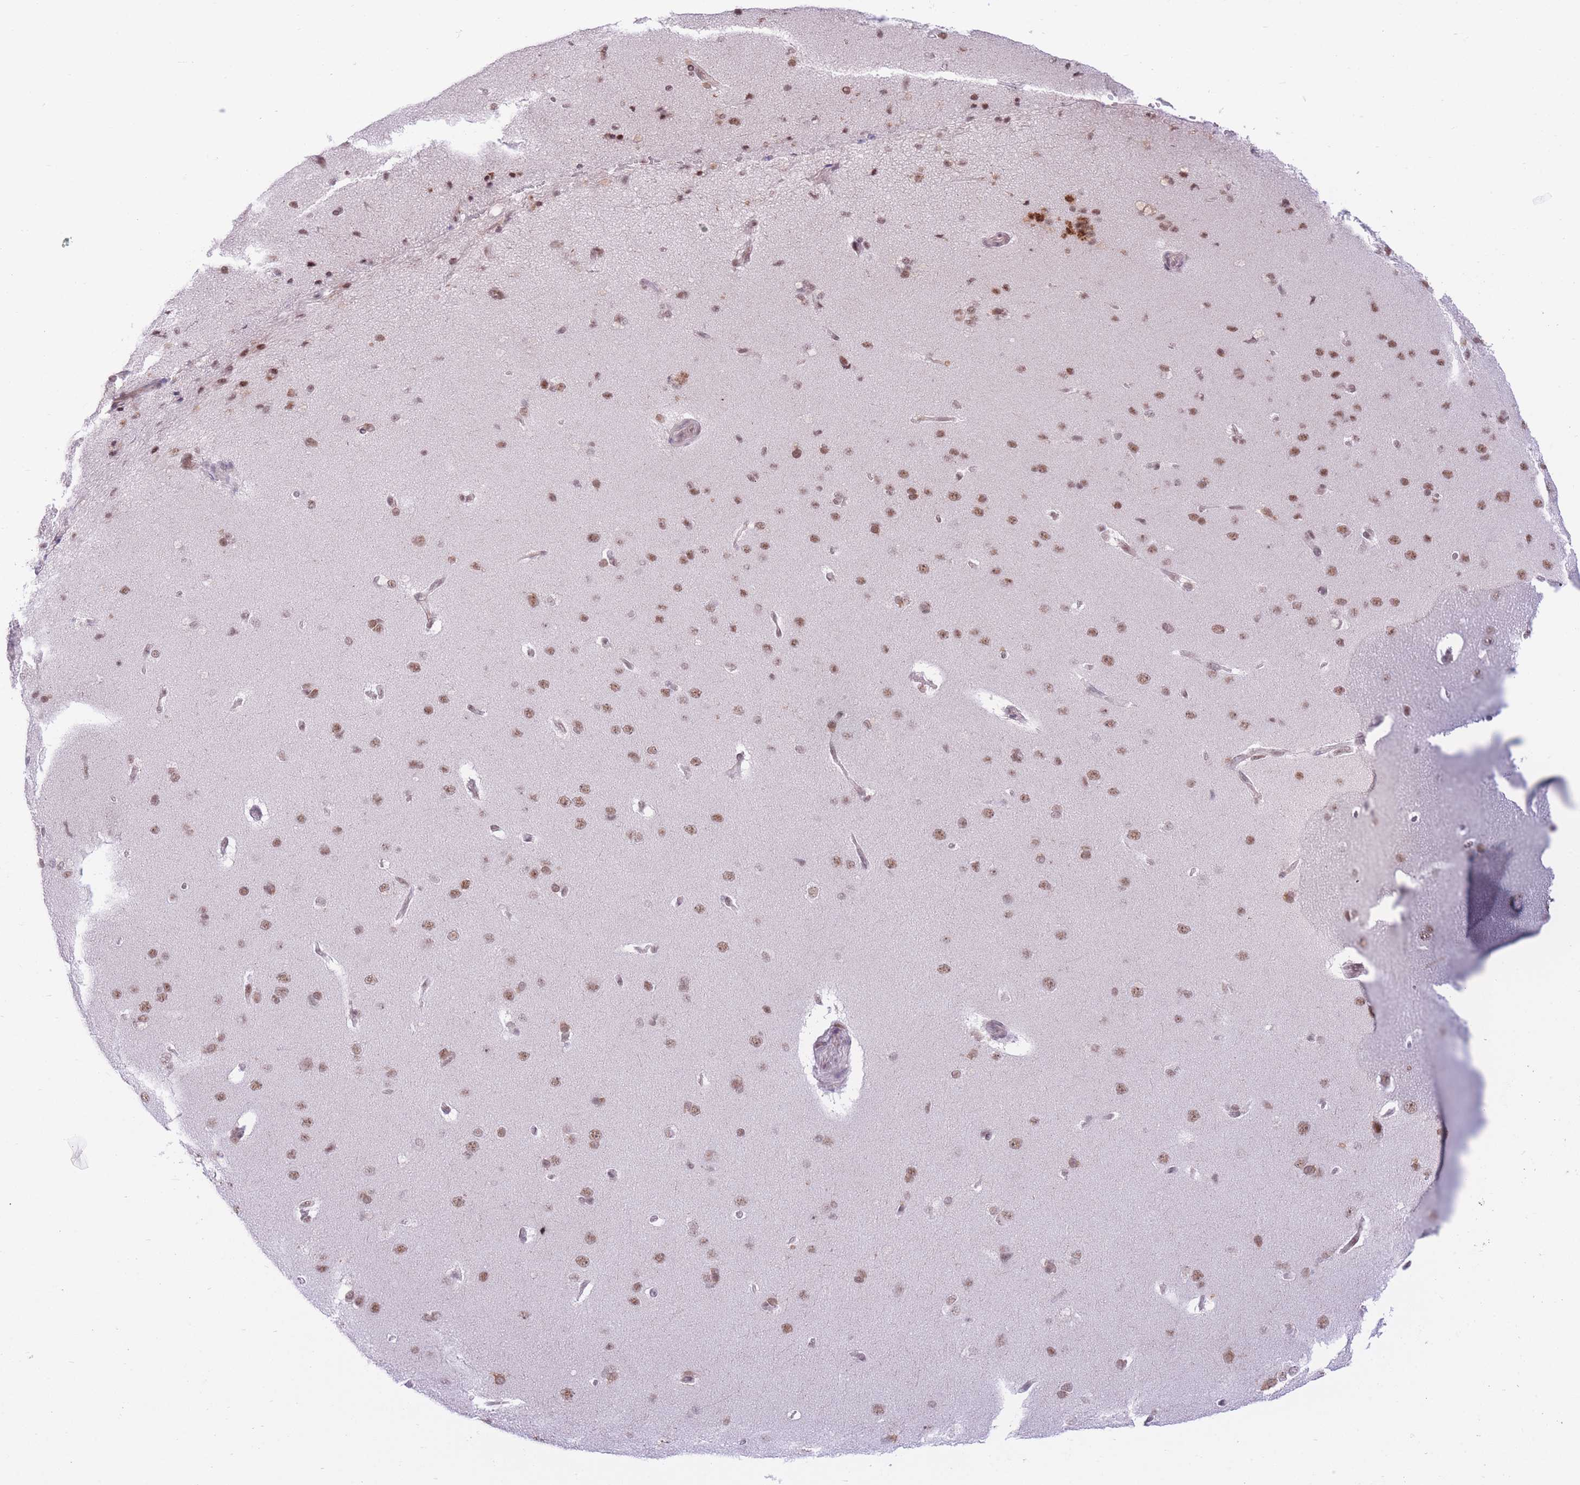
{"staining": {"intensity": "weak", "quantity": ">75%", "location": "nuclear"}, "tissue": "cerebral cortex", "cell_type": "Endothelial cells", "image_type": "normal", "snomed": [{"axis": "morphology", "description": "Normal tissue, NOS"}, {"axis": "topography", "description": "Cerebral cortex"}], "caption": "Immunohistochemistry histopathology image of normal cerebral cortex: human cerebral cortex stained using IHC displays low levels of weak protein expression localized specifically in the nuclear of endothelial cells, appearing as a nuclear brown color.", "gene": "PCIF1", "patient": {"sex": "male", "age": 62}}